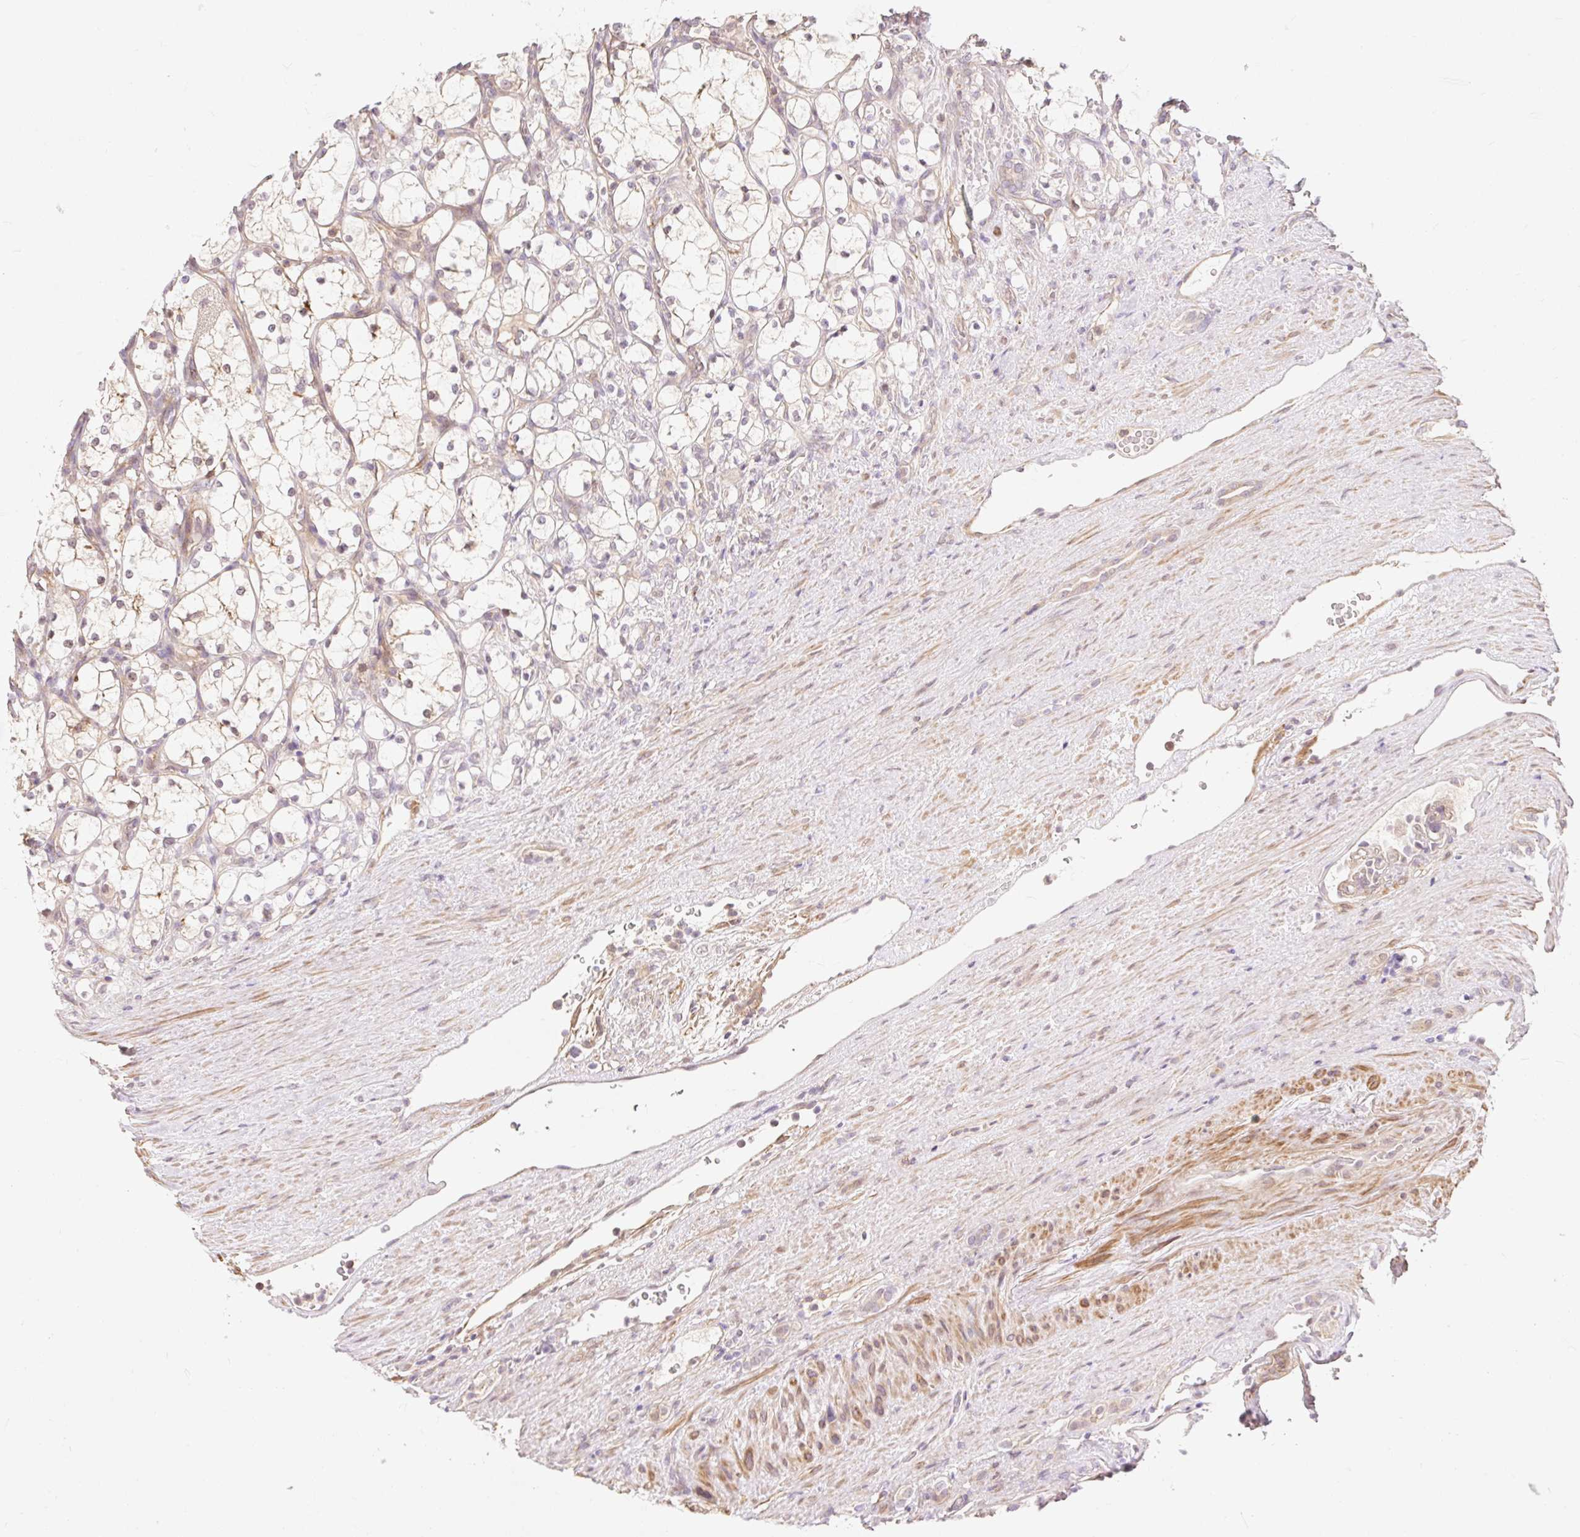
{"staining": {"intensity": "weak", "quantity": "<25%", "location": "cytoplasmic/membranous"}, "tissue": "renal cancer", "cell_type": "Tumor cells", "image_type": "cancer", "snomed": [{"axis": "morphology", "description": "Adenocarcinoma, NOS"}, {"axis": "topography", "description": "Kidney"}], "caption": "A high-resolution histopathology image shows IHC staining of renal cancer, which demonstrates no significant positivity in tumor cells. (DAB (3,3'-diaminobenzidine) IHC visualized using brightfield microscopy, high magnification).", "gene": "EMC10", "patient": {"sex": "female", "age": 69}}